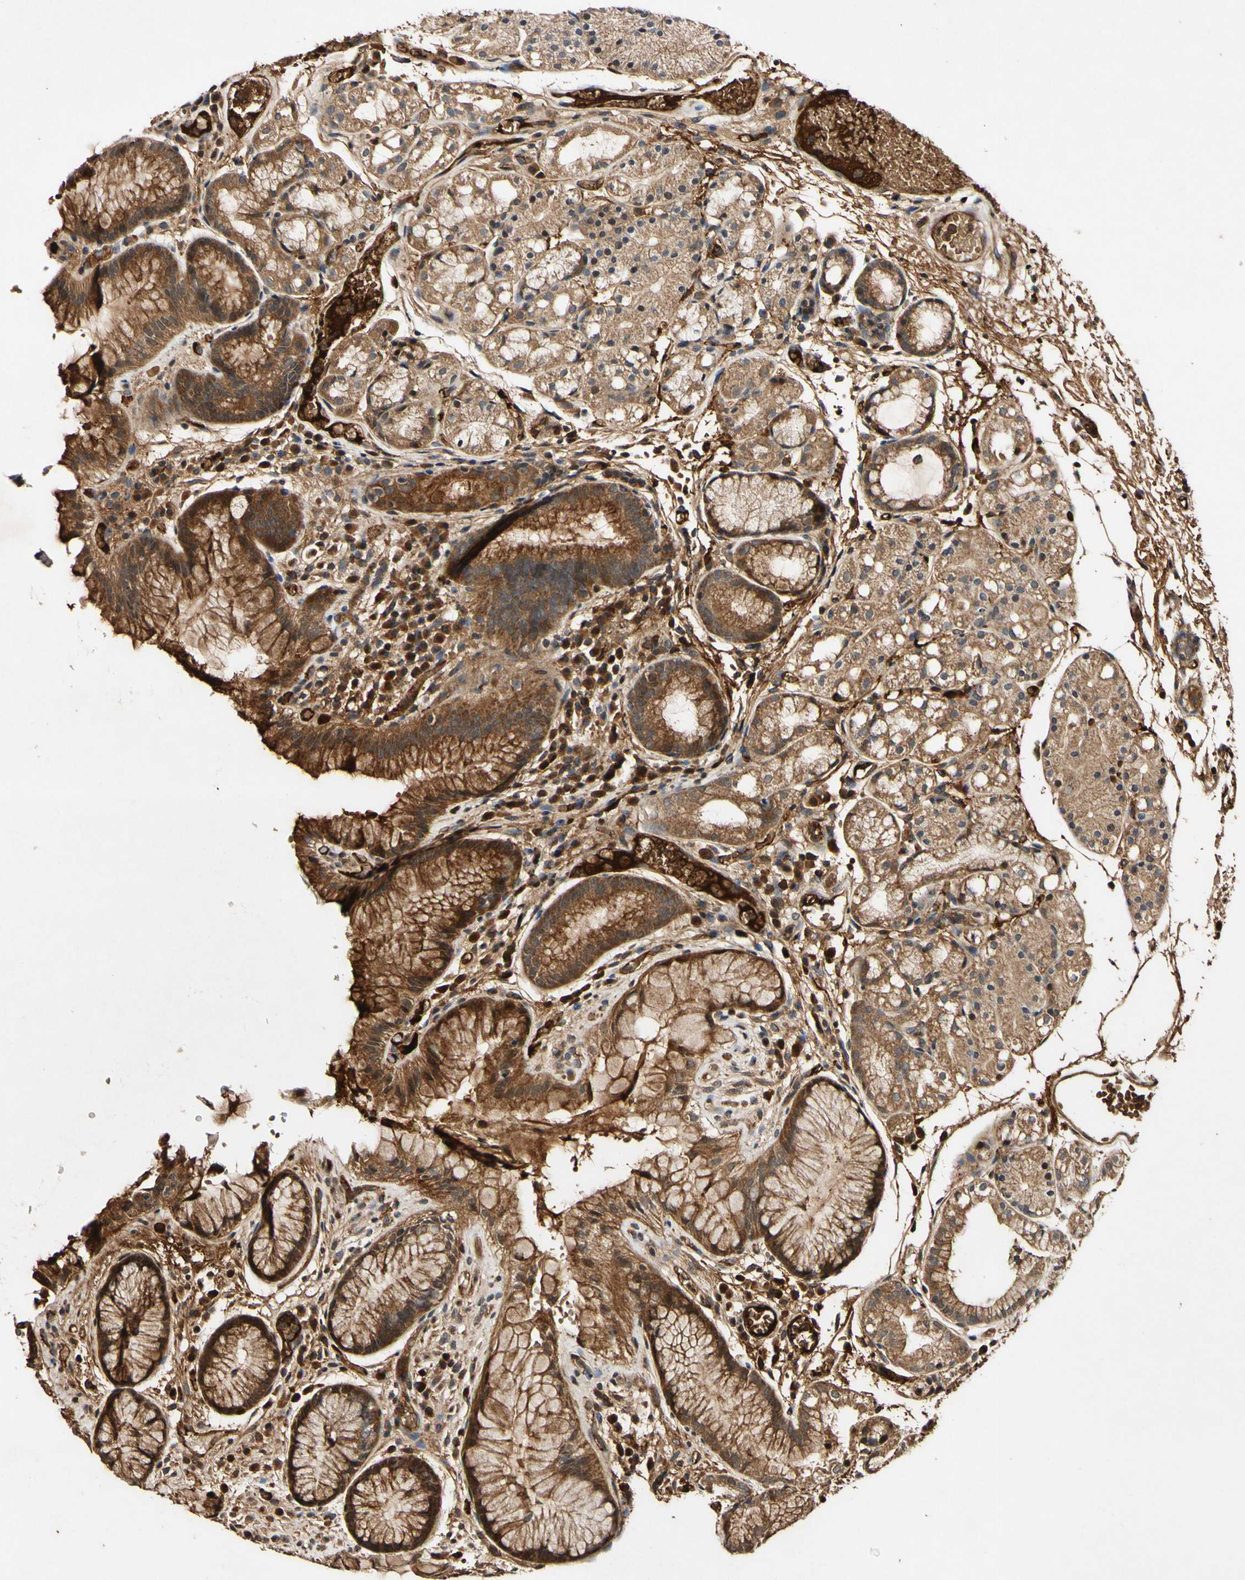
{"staining": {"intensity": "strong", "quantity": ">75%", "location": "cytoplasmic/membranous"}, "tissue": "stomach", "cell_type": "Glandular cells", "image_type": "normal", "snomed": [{"axis": "morphology", "description": "Normal tissue, NOS"}, {"axis": "topography", "description": "Stomach, upper"}], "caption": "High-magnification brightfield microscopy of normal stomach stained with DAB (3,3'-diaminobenzidine) (brown) and counterstained with hematoxylin (blue). glandular cells exhibit strong cytoplasmic/membranous staining is appreciated in approximately>75% of cells.", "gene": "PLAT", "patient": {"sex": "male", "age": 72}}